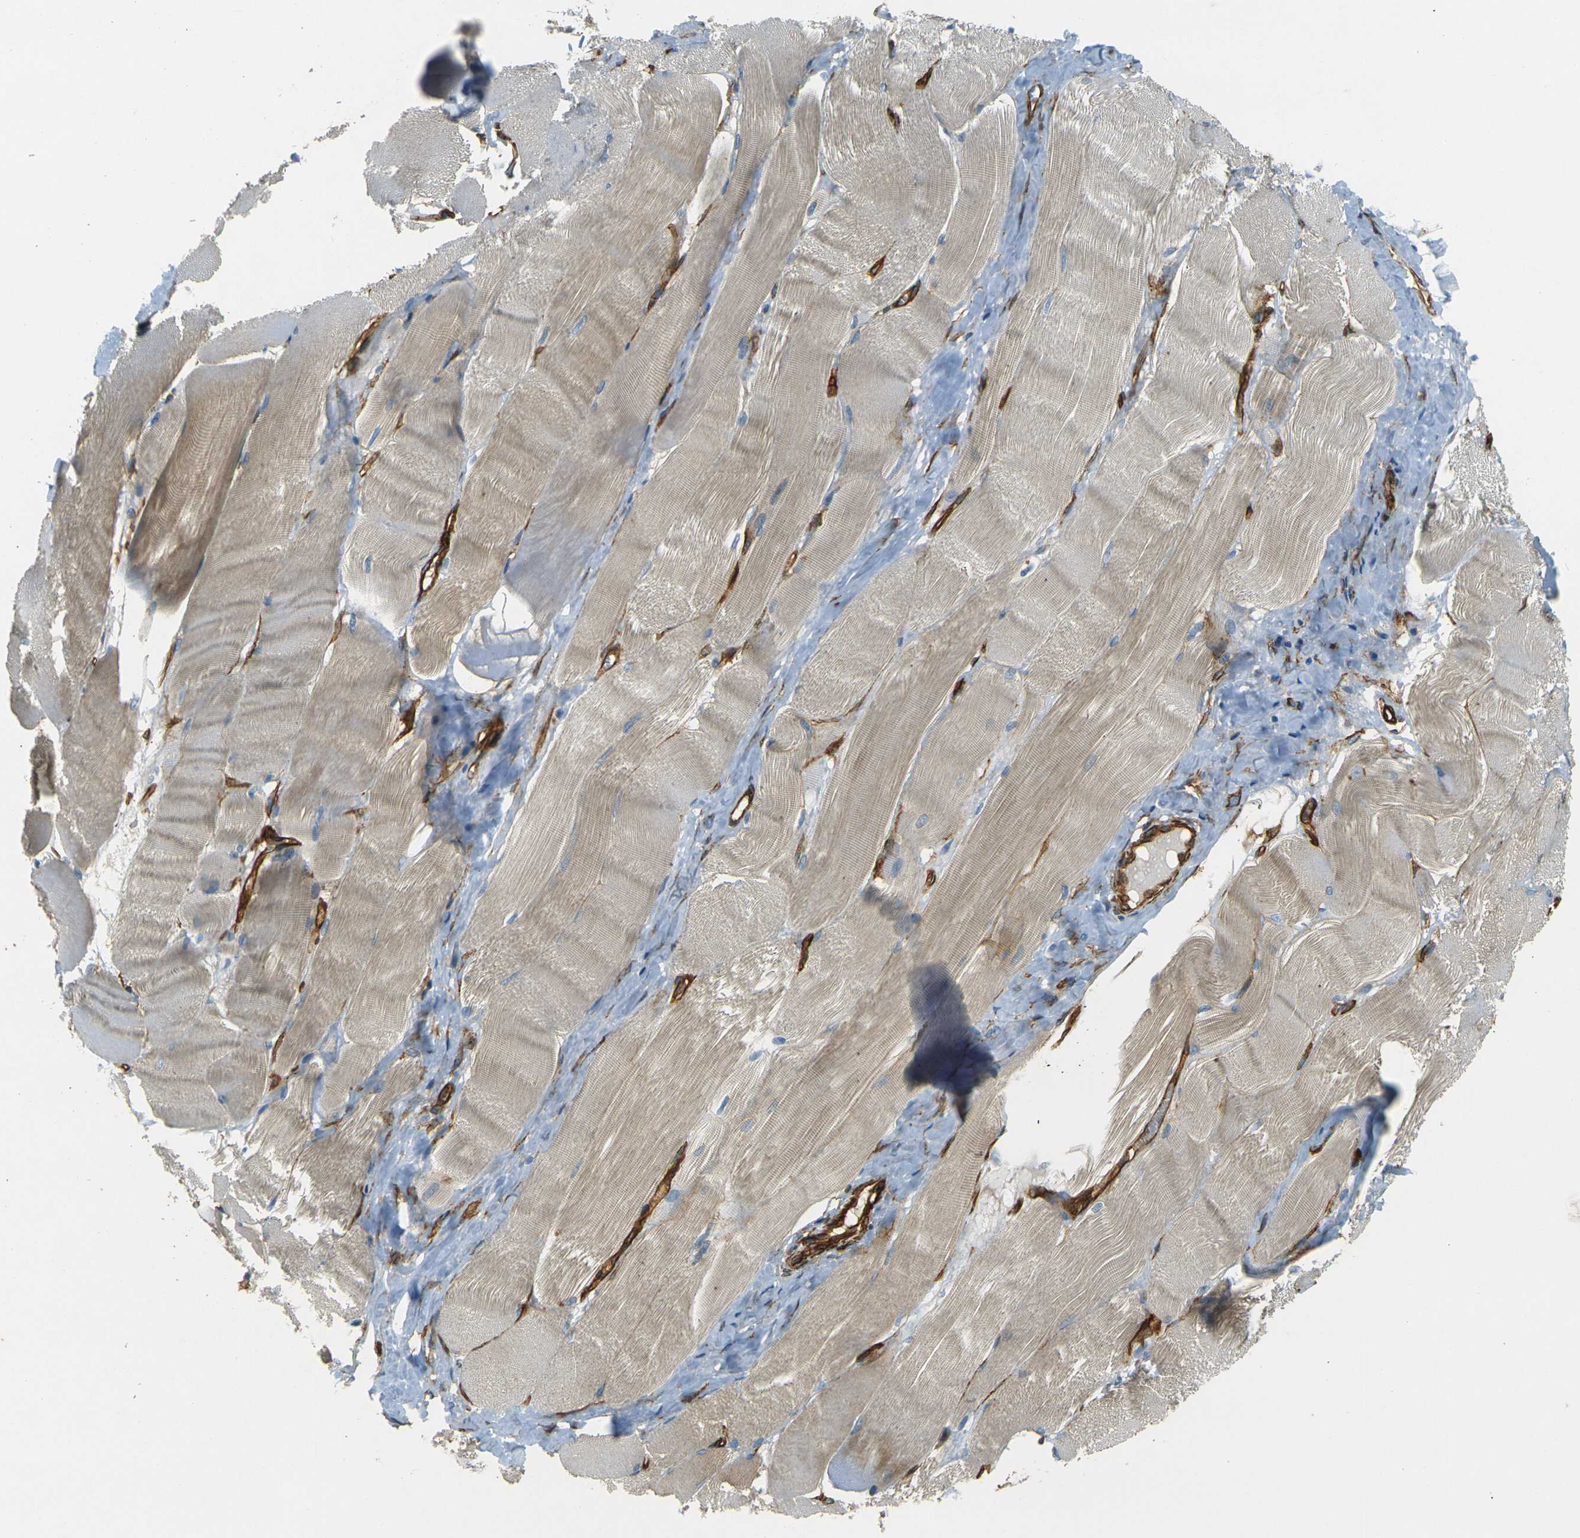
{"staining": {"intensity": "weak", "quantity": ">75%", "location": "cytoplasmic/membranous"}, "tissue": "skeletal muscle", "cell_type": "Myocytes", "image_type": "normal", "snomed": [{"axis": "morphology", "description": "Normal tissue, NOS"}, {"axis": "morphology", "description": "Squamous cell carcinoma, NOS"}, {"axis": "topography", "description": "Skeletal muscle"}], "caption": "The immunohistochemical stain shows weak cytoplasmic/membranous positivity in myocytes of normal skeletal muscle.", "gene": "EPHA7", "patient": {"sex": "male", "age": 51}}